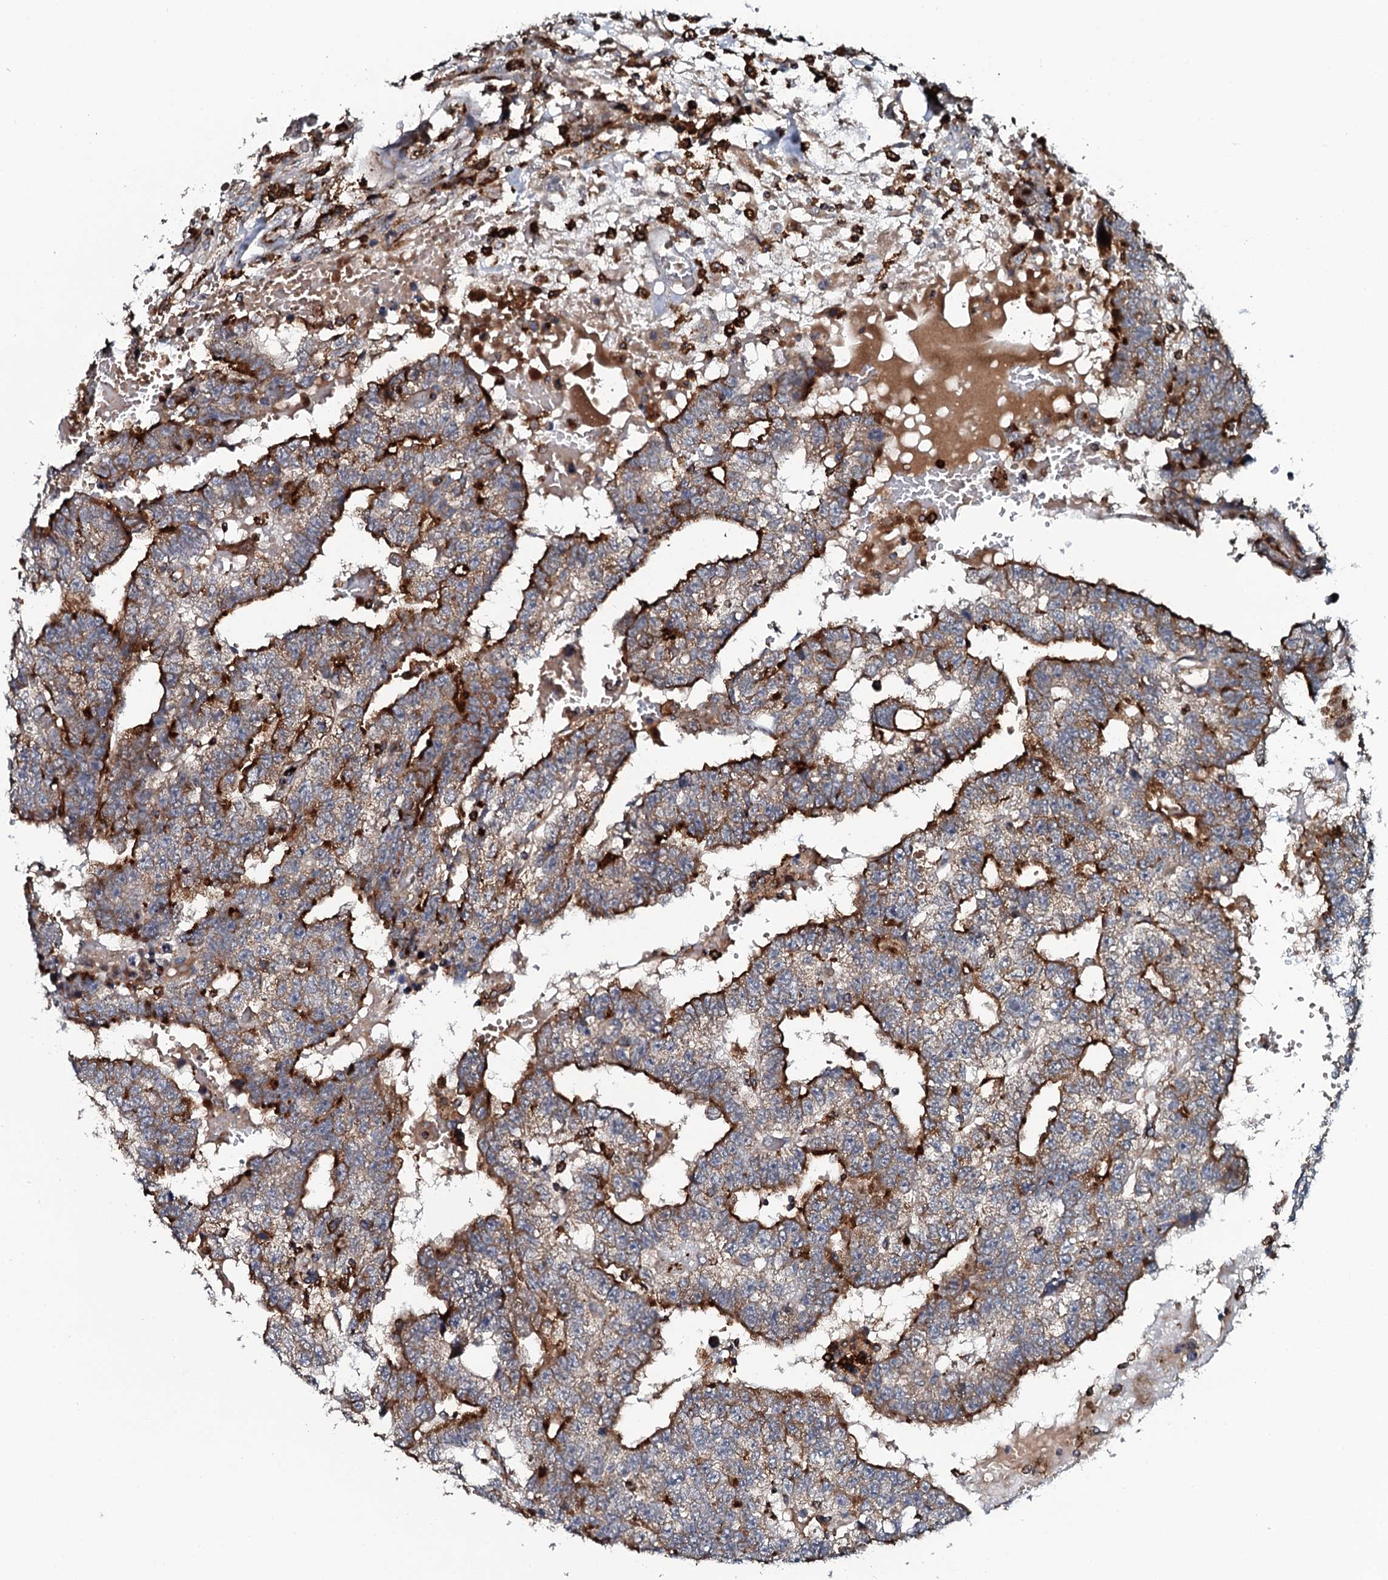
{"staining": {"intensity": "strong", "quantity": "25%-75%", "location": "cytoplasmic/membranous"}, "tissue": "testis cancer", "cell_type": "Tumor cells", "image_type": "cancer", "snomed": [{"axis": "morphology", "description": "Carcinoma, Embryonal, NOS"}, {"axis": "topography", "description": "Testis"}], "caption": "Immunohistochemical staining of testis embryonal carcinoma displays high levels of strong cytoplasmic/membranous protein staining in approximately 25%-75% of tumor cells. (brown staining indicates protein expression, while blue staining denotes nuclei).", "gene": "VAMP8", "patient": {"sex": "male", "age": 25}}